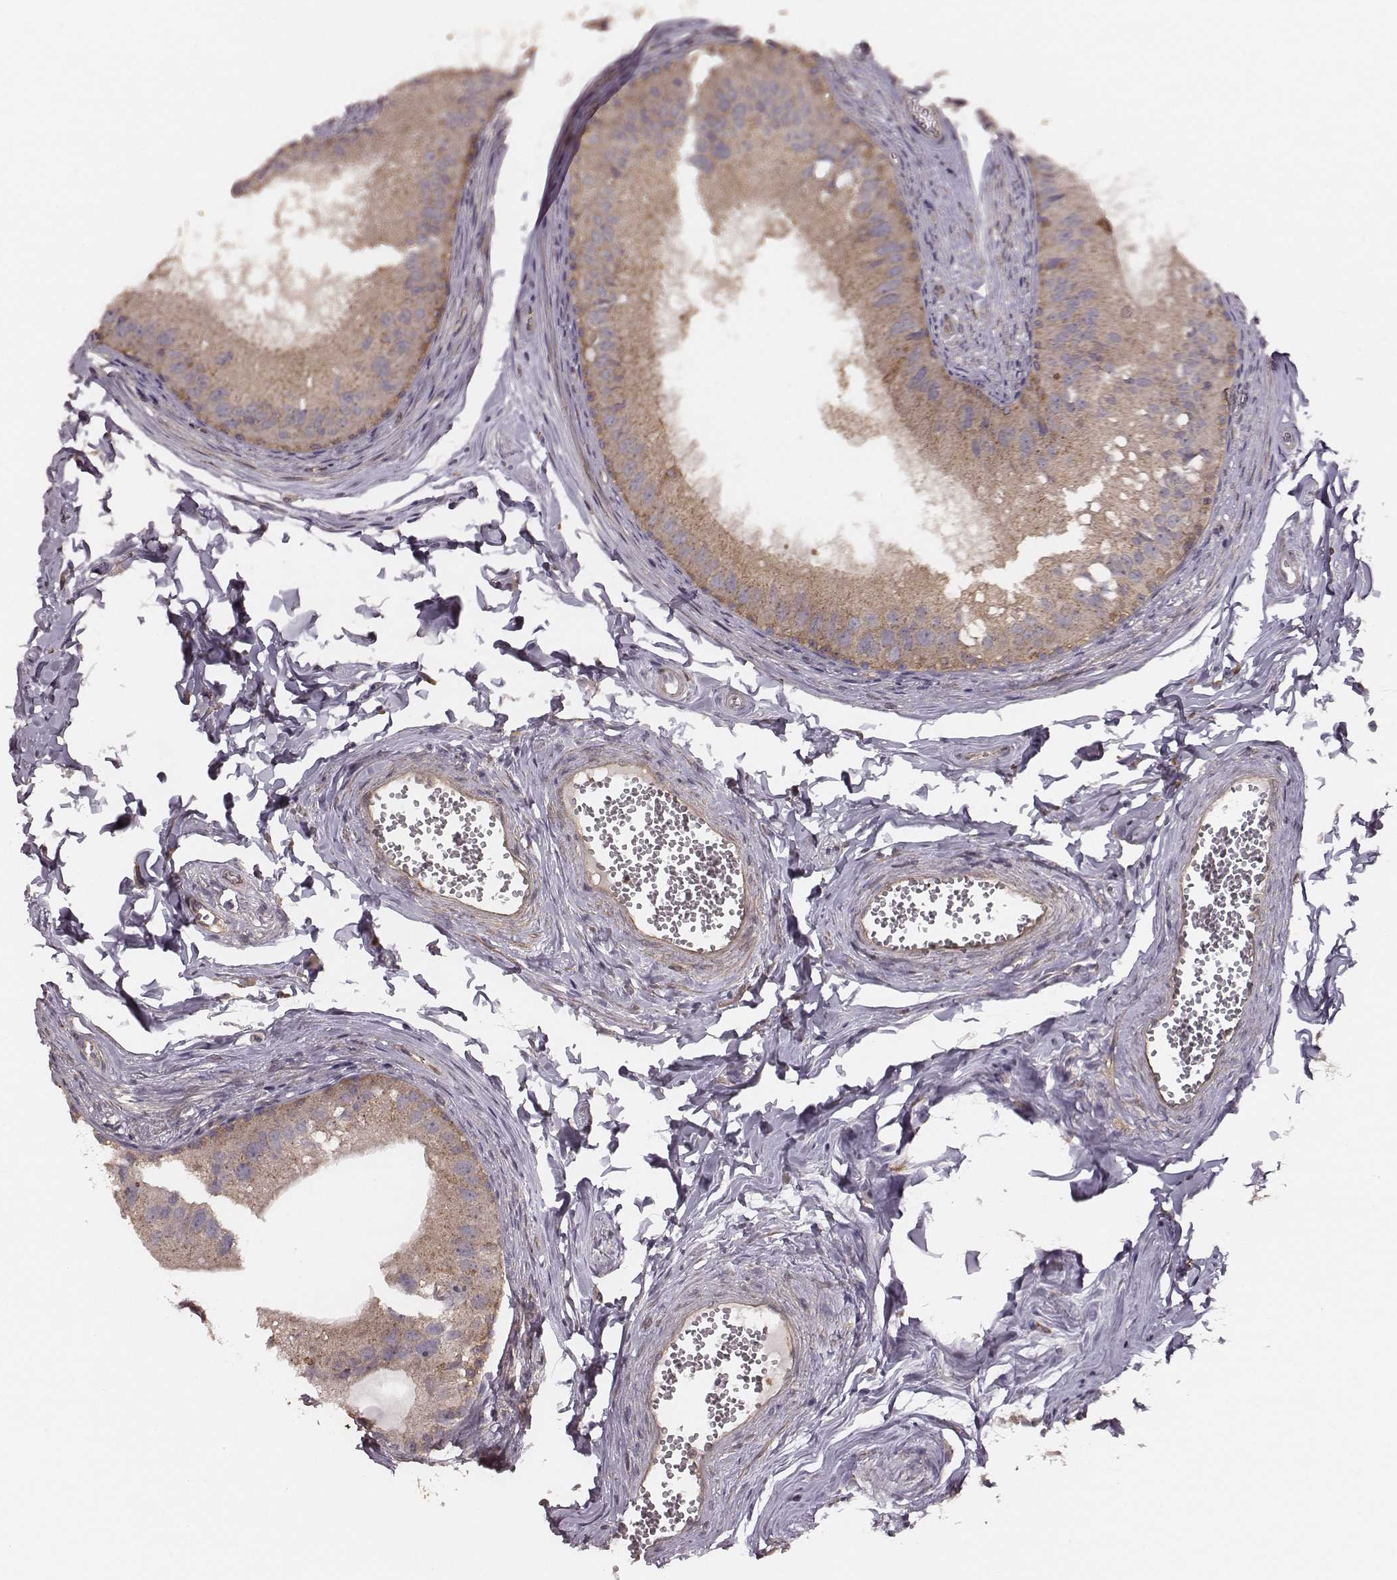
{"staining": {"intensity": "weak", "quantity": ">75%", "location": "cytoplasmic/membranous"}, "tissue": "epididymis", "cell_type": "Glandular cells", "image_type": "normal", "snomed": [{"axis": "morphology", "description": "Normal tissue, NOS"}, {"axis": "topography", "description": "Epididymis"}], "caption": "Epididymis stained for a protein displays weak cytoplasmic/membranous positivity in glandular cells.", "gene": "VPS26A", "patient": {"sex": "male", "age": 45}}